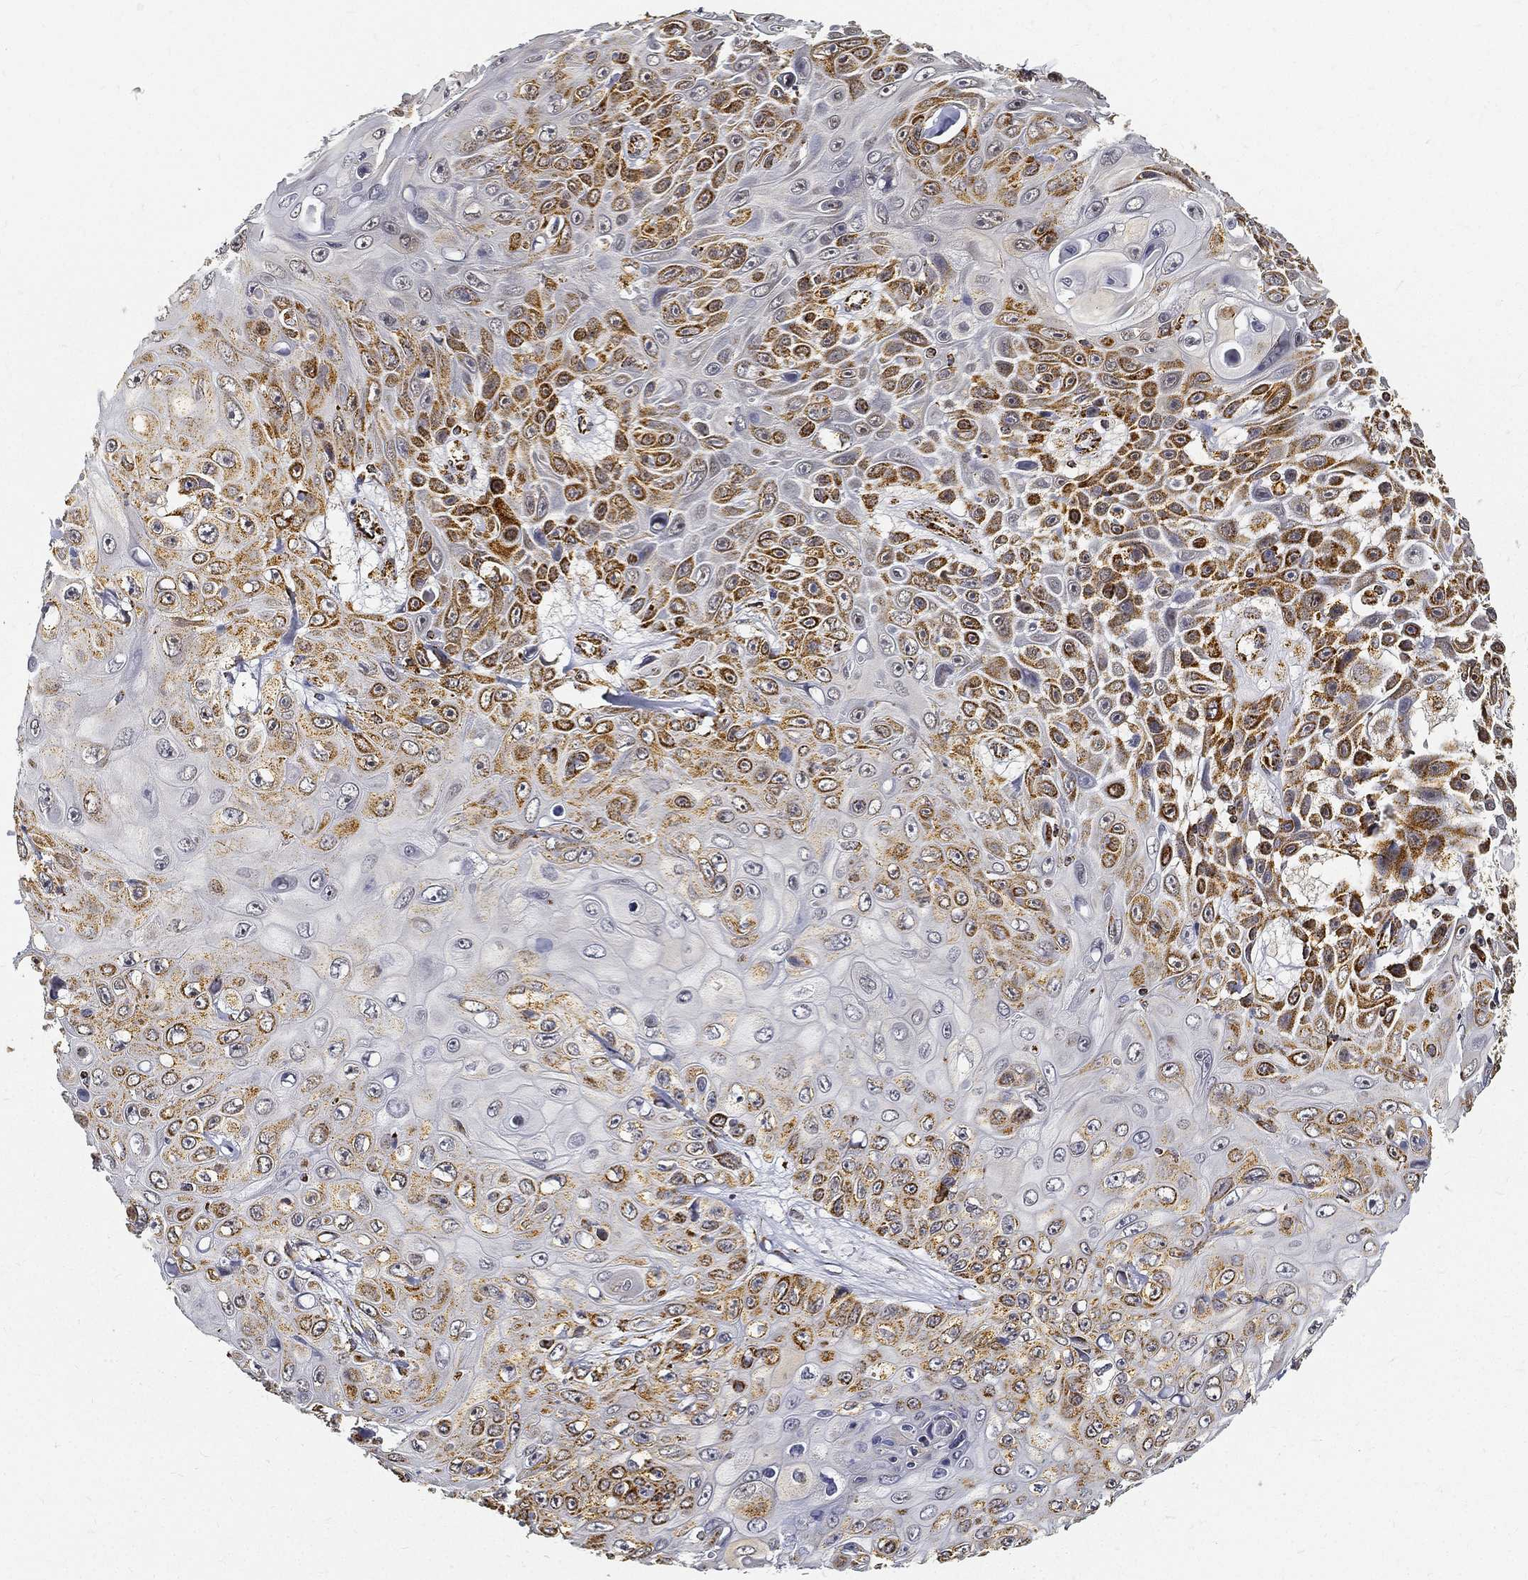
{"staining": {"intensity": "strong", "quantity": "25%-75%", "location": "cytoplasmic/membranous"}, "tissue": "skin cancer", "cell_type": "Tumor cells", "image_type": "cancer", "snomed": [{"axis": "morphology", "description": "Squamous cell carcinoma, NOS"}, {"axis": "topography", "description": "Skin"}], "caption": "Tumor cells demonstrate high levels of strong cytoplasmic/membranous staining in approximately 25%-75% of cells in human skin squamous cell carcinoma.", "gene": "NDUFAB1", "patient": {"sex": "male", "age": 82}}